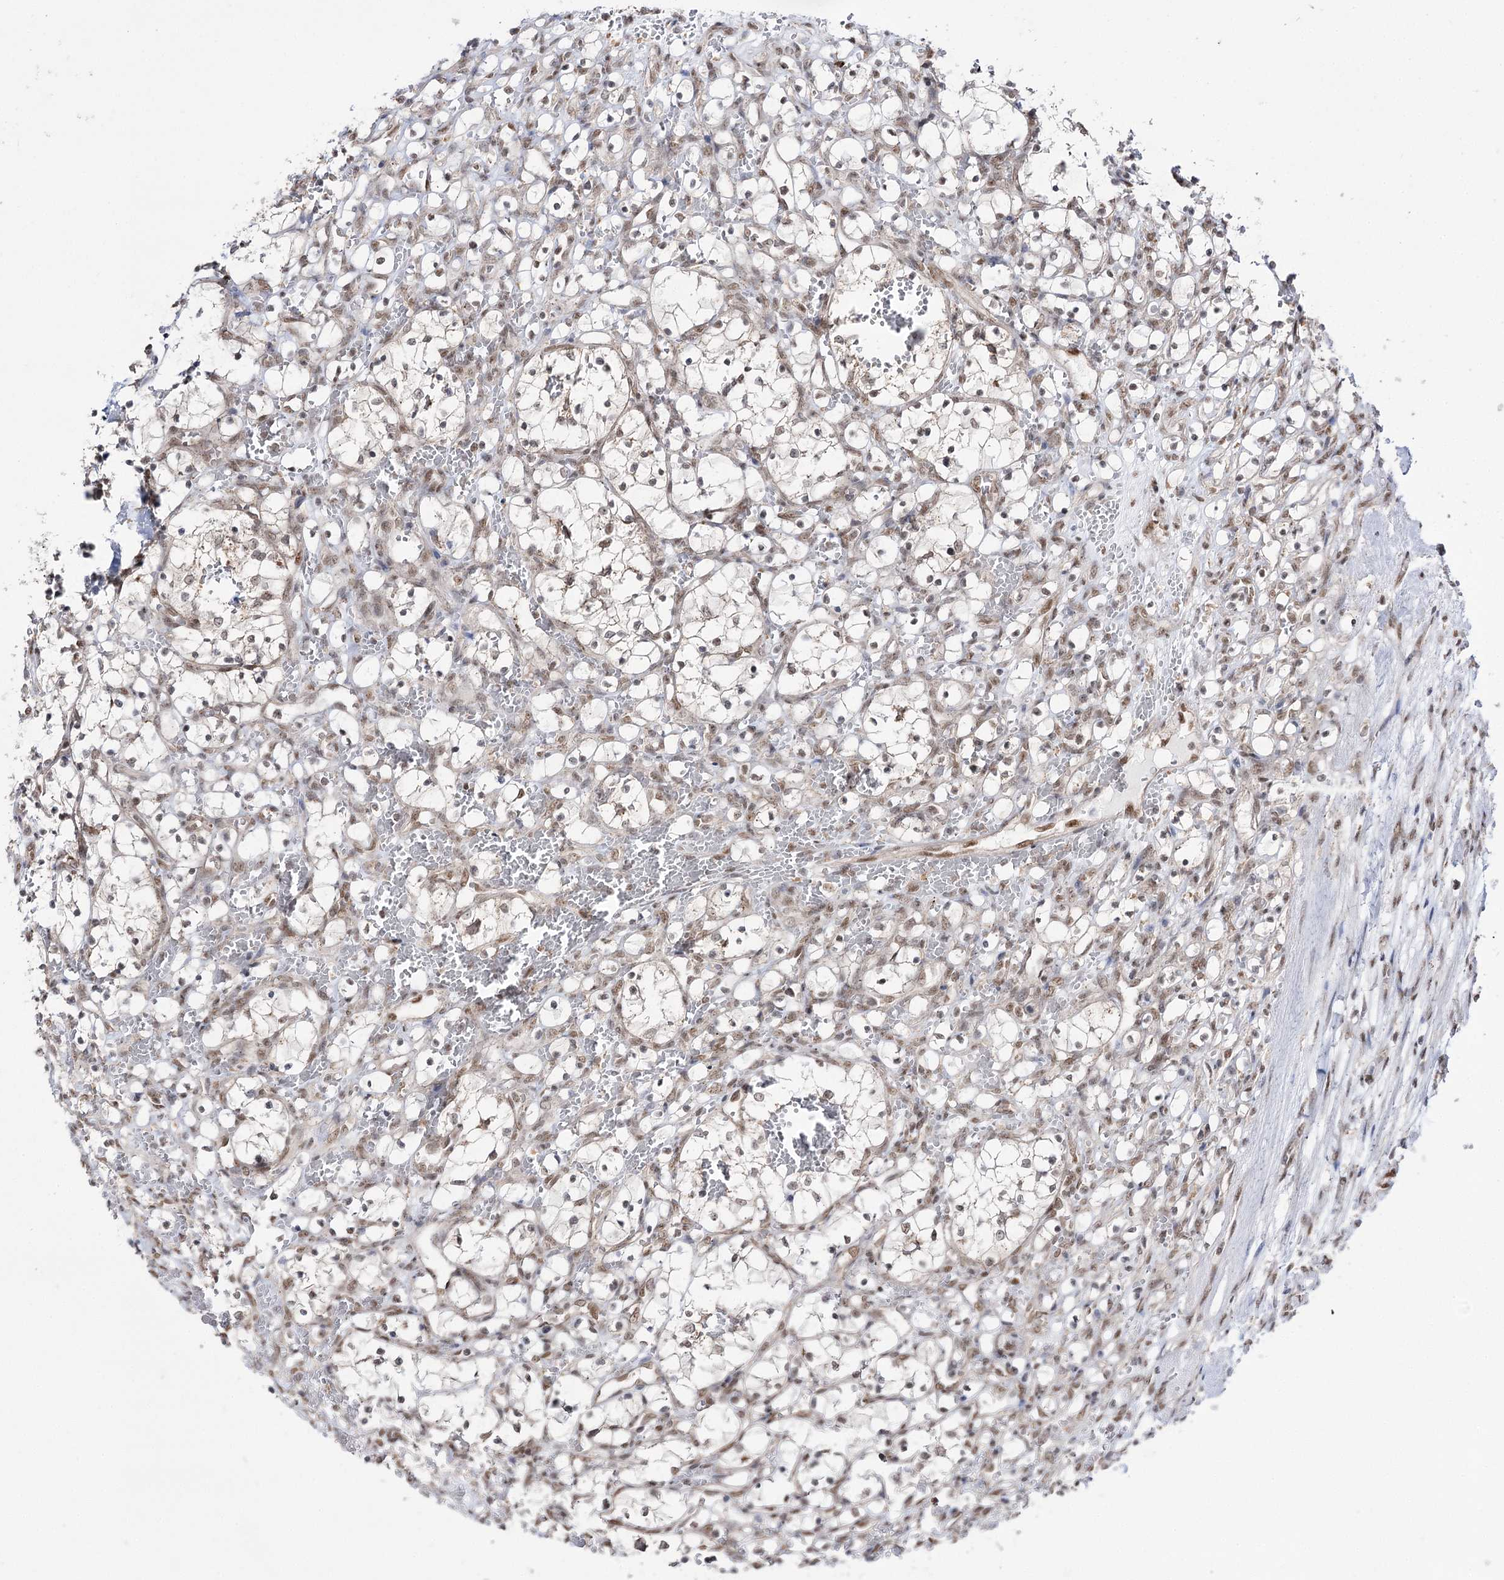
{"staining": {"intensity": "weak", "quantity": "<25%", "location": "nuclear"}, "tissue": "renal cancer", "cell_type": "Tumor cells", "image_type": "cancer", "snomed": [{"axis": "morphology", "description": "Adenocarcinoma, NOS"}, {"axis": "topography", "description": "Kidney"}], "caption": "This photomicrograph is of renal cancer stained with immunohistochemistry to label a protein in brown with the nuclei are counter-stained blue. There is no positivity in tumor cells.", "gene": "VGLL4", "patient": {"sex": "female", "age": 69}}